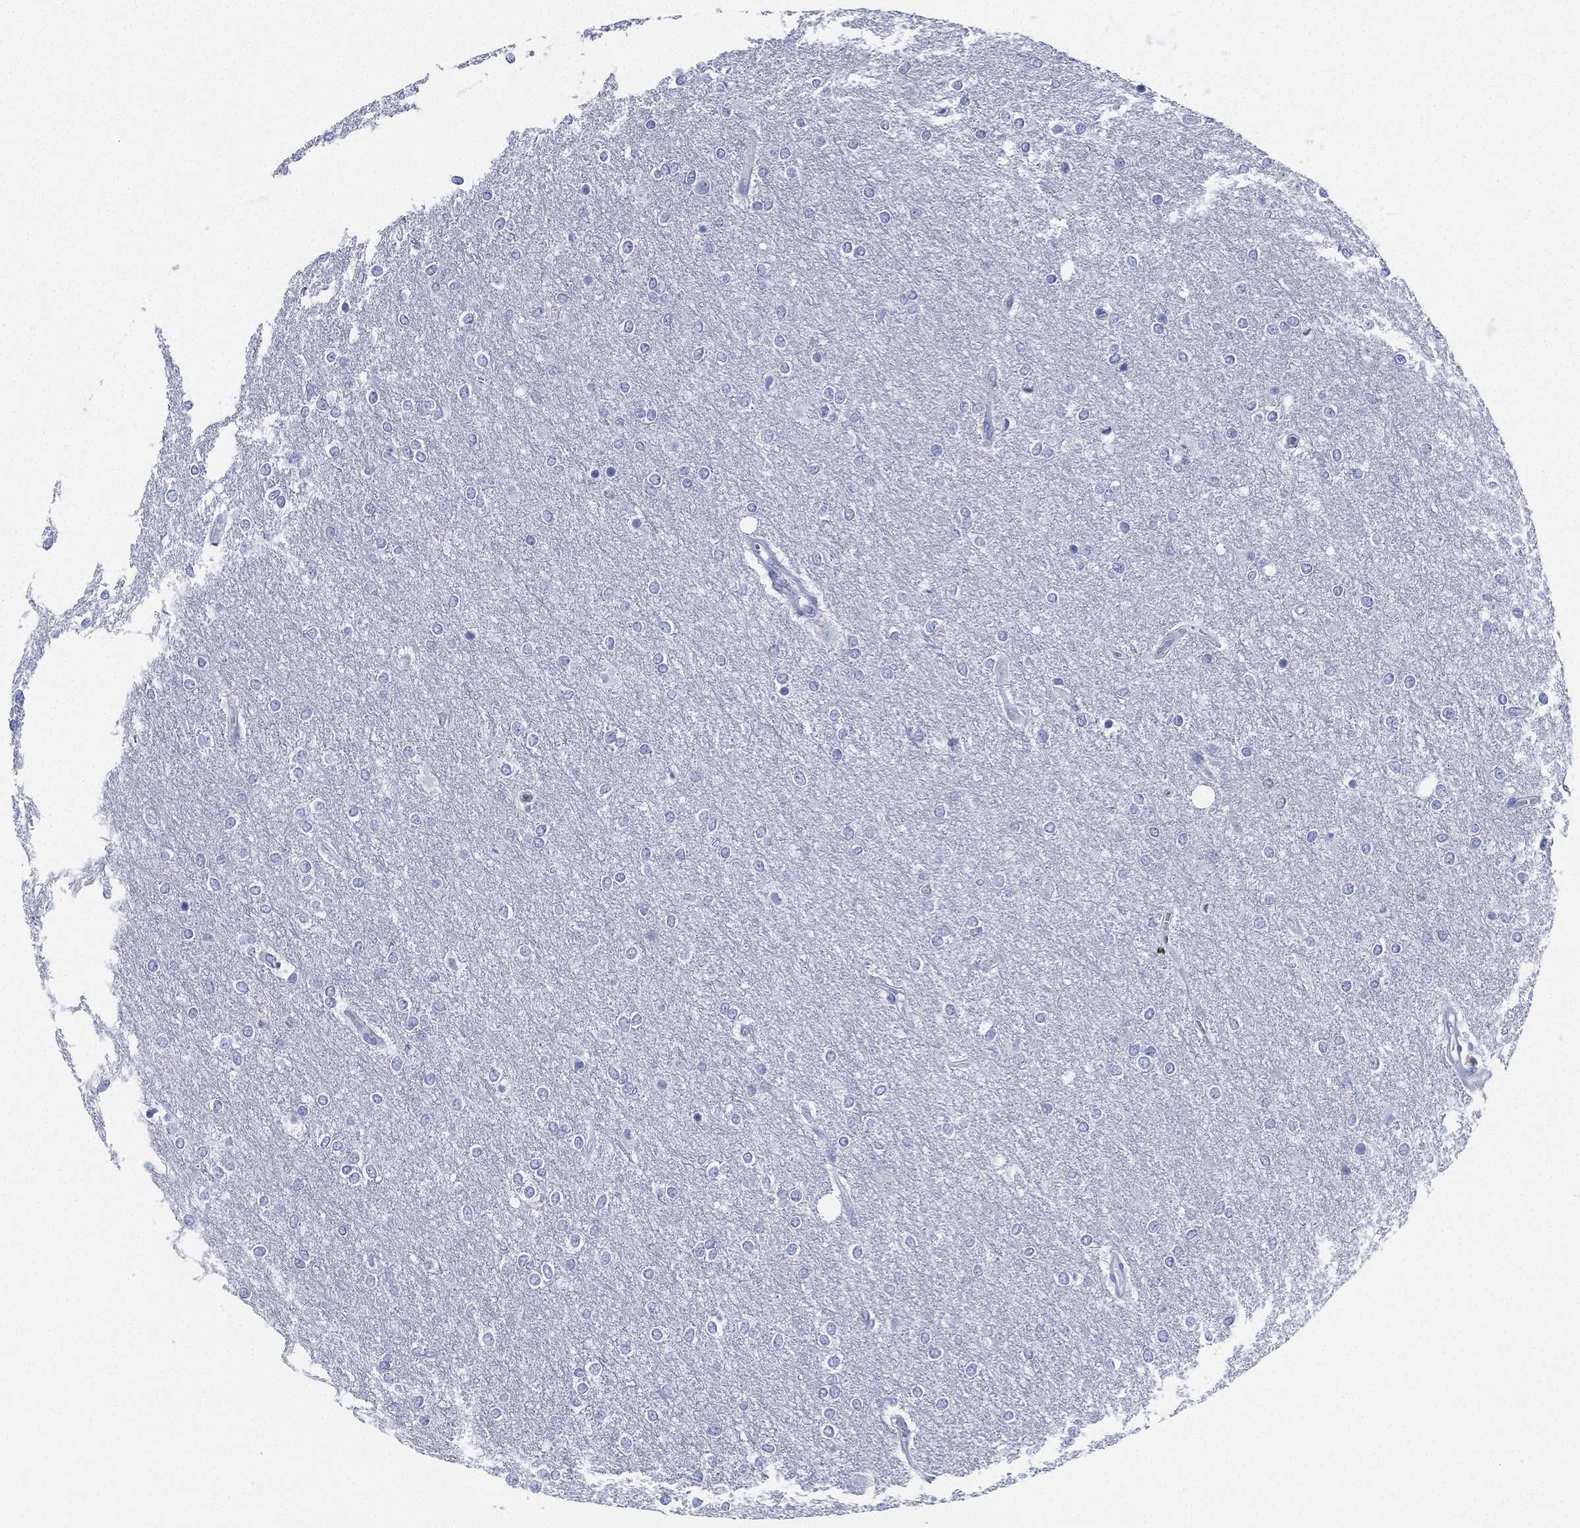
{"staining": {"intensity": "negative", "quantity": "none", "location": "none"}, "tissue": "glioma", "cell_type": "Tumor cells", "image_type": "cancer", "snomed": [{"axis": "morphology", "description": "Glioma, malignant, High grade"}, {"axis": "topography", "description": "Brain"}], "caption": "This is a histopathology image of IHC staining of malignant glioma (high-grade), which shows no expression in tumor cells.", "gene": "DEFB121", "patient": {"sex": "female", "age": 61}}